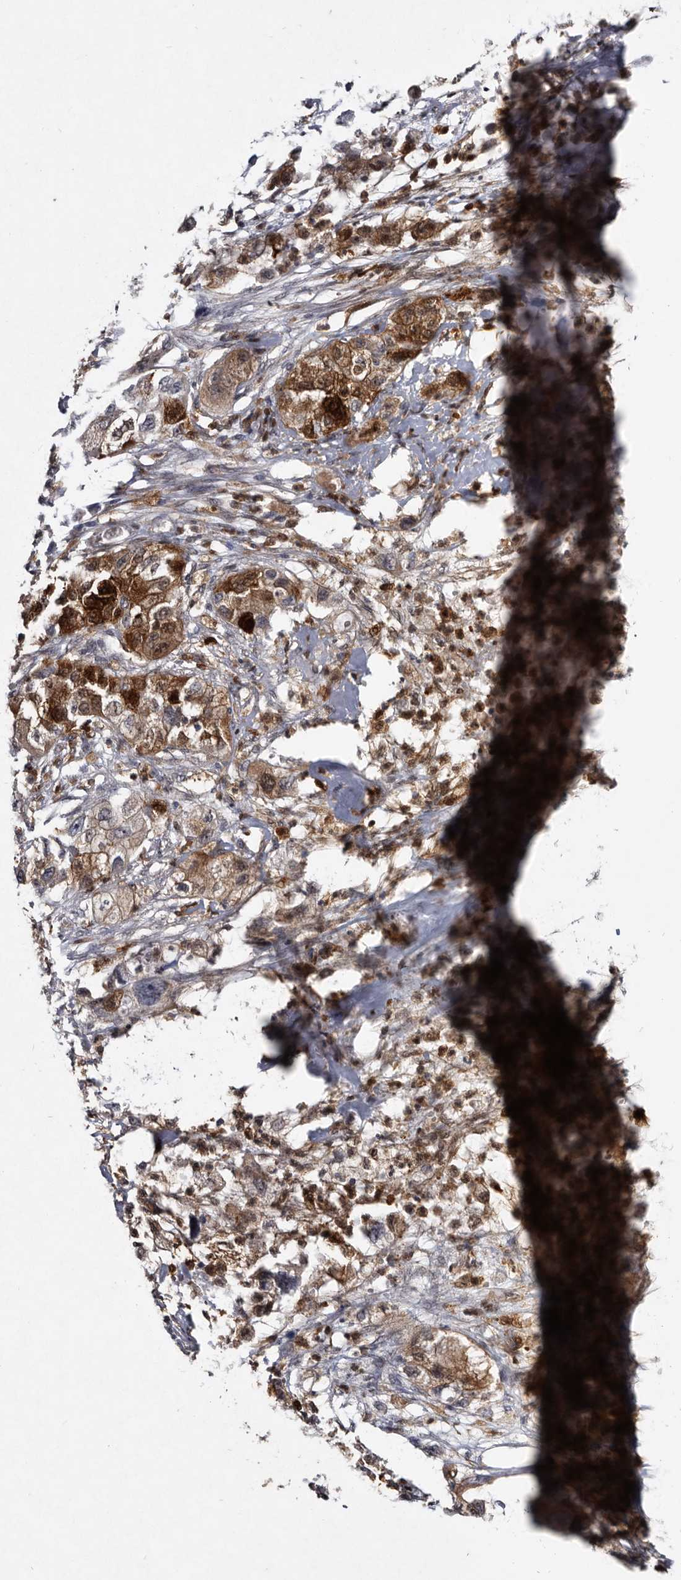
{"staining": {"intensity": "moderate", "quantity": ">75%", "location": "cytoplasmic/membranous,nuclear"}, "tissue": "pancreatic cancer", "cell_type": "Tumor cells", "image_type": "cancer", "snomed": [{"axis": "morphology", "description": "Adenocarcinoma, NOS"}, {"axis": "topography", "description": "Pancreas"}], "caption": "DAB immunohistochemical staining of pancreatic cancer (adenocarcinoma) shows moderate cytoplasmic/membranous and nuclear protein staining in about >75% of tumor cells.", "gene": "SERPINB8", "patient": {"sex": "female", "age": 78}}